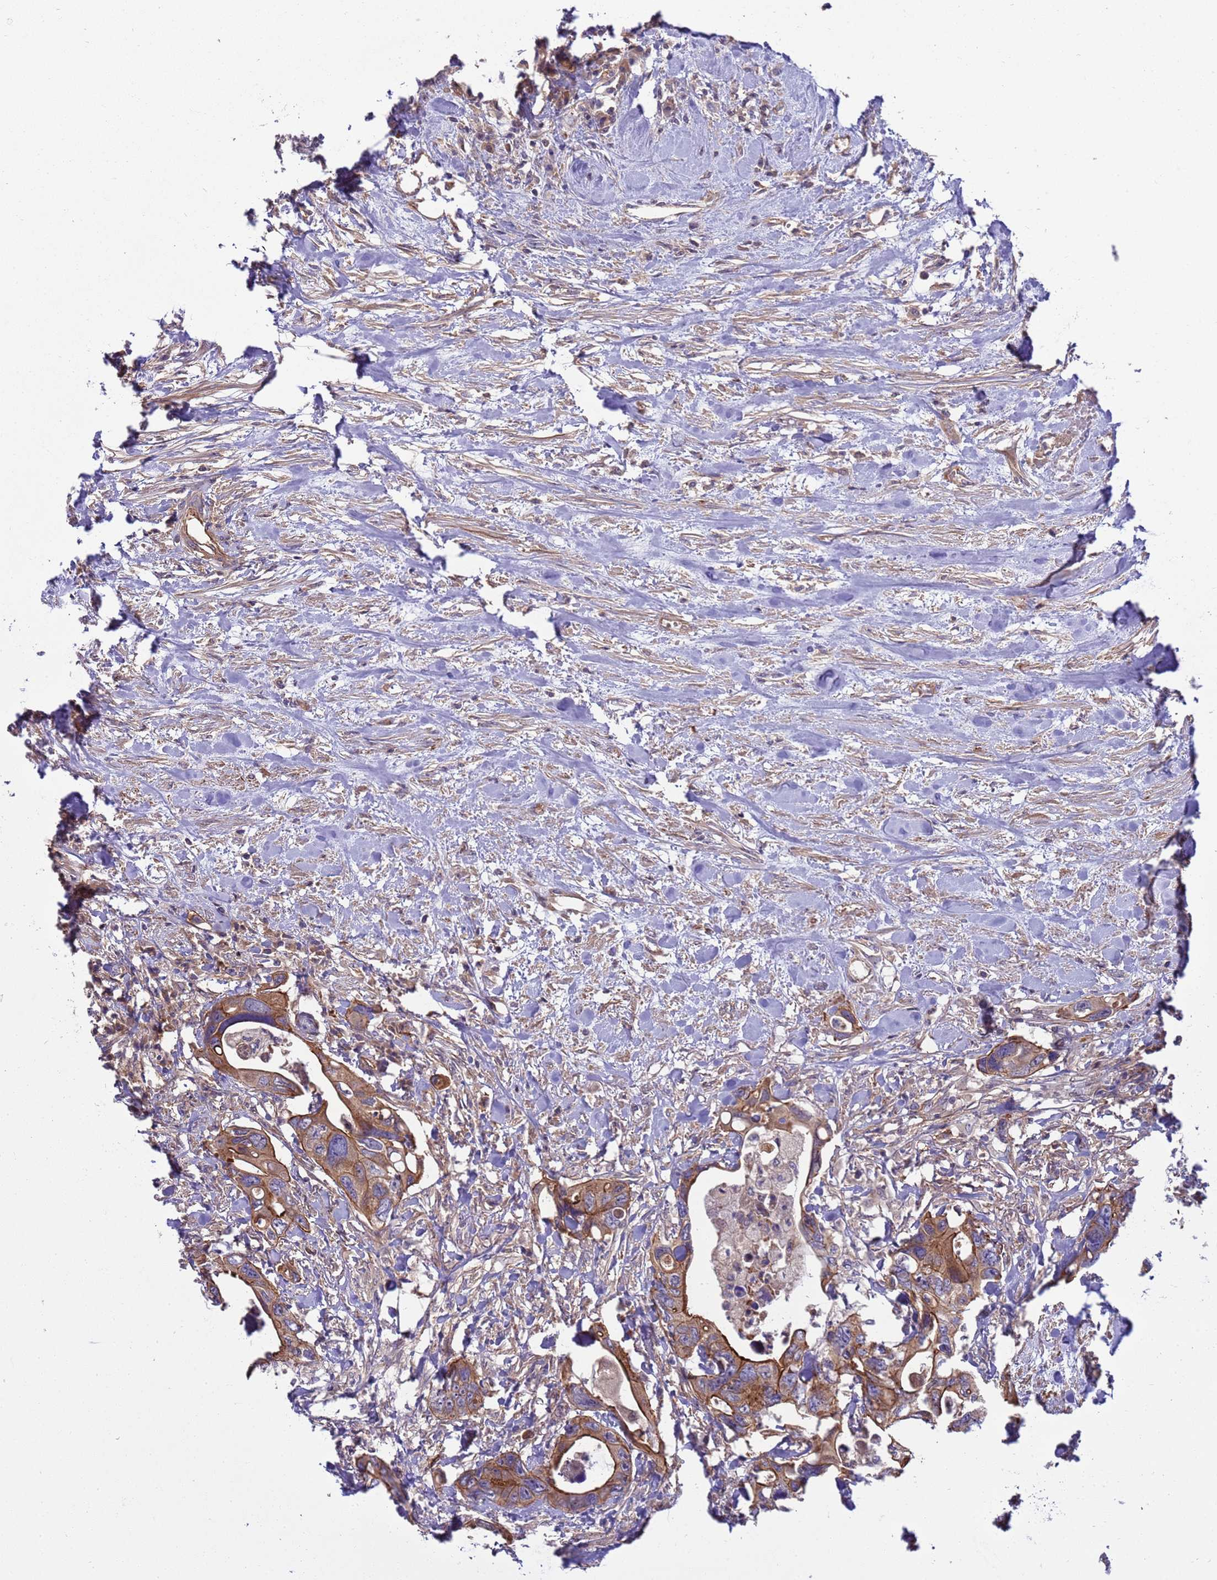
{"staining": {"intensity": "strong", "quantity": ">75%", "location": "cytoplasmic/membranous"}, "tissue": "colorectal cancer", "cell_type": "Tumor cells", "image_type": "cancer", "snomed": [{"axis": "morphology", "description": "Adenocarcinoma, NOS"}, {"axis": "topography", "description": "Rectum"}], "caption": "An immunohistochemistry (IHC) photomicrograph of neoplastic tissue is shown. Protein staining in brown shows strong cytoplasmic/membranous positivity in colorectal adenocarcinoma within tumor cells. The staining was performed using DAB (3,3'-diaminobenzidine), with brown indicating positive protein expression. Nuclei are stained blue with hematoxylin.", "gene": "SMCO3", "patient": {"sex": "male", "age": 57}}